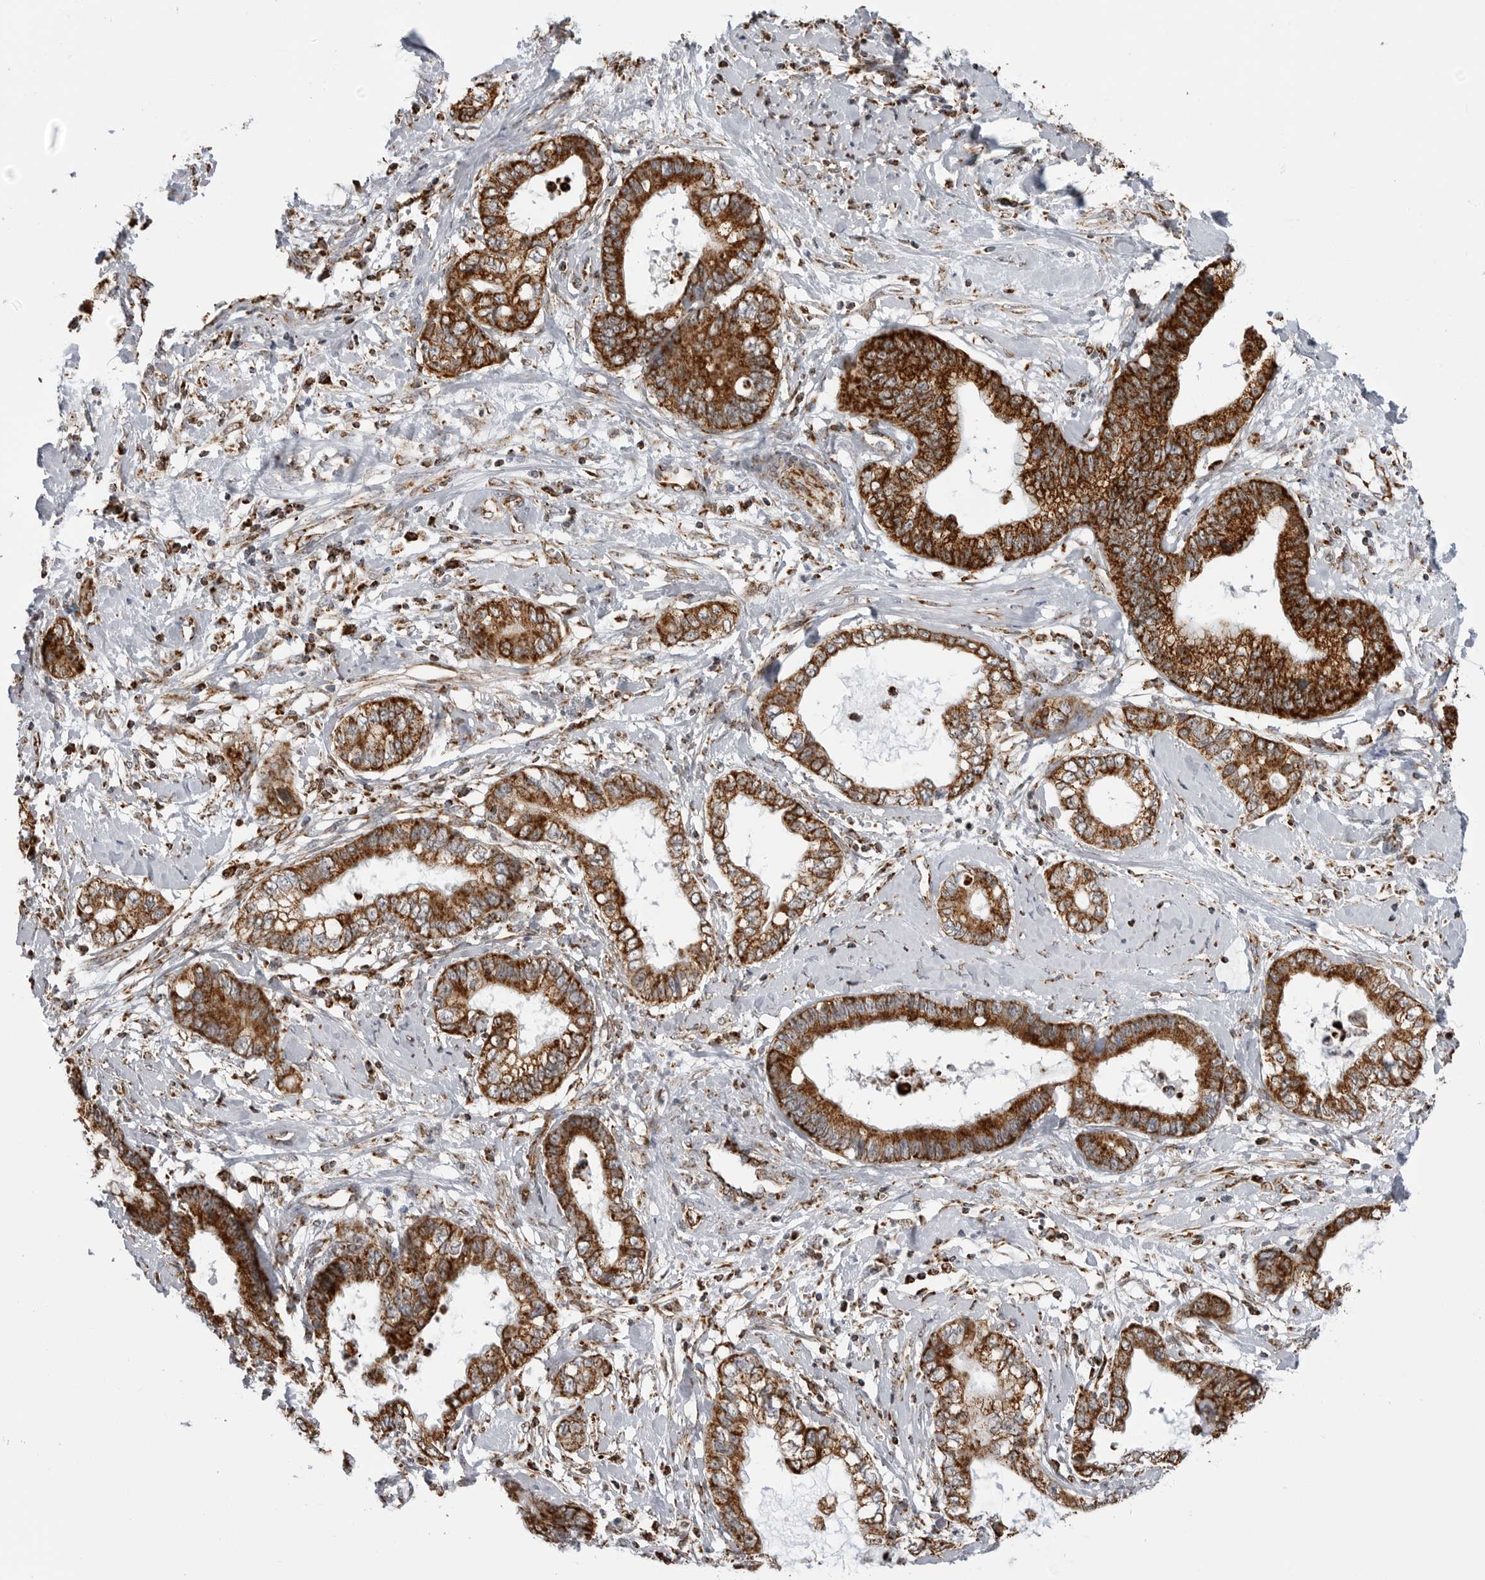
{"staining": {"intensity": "strong", "quantity": ">75%", "location": "cytoplasmic/membranous"}, "tissue": "cervical cancer", "cell_type": "Tumor cells", "image_type": "cancer", "snomed": [{"axis": "morphology", "description": "Adenocarcinoma, NOS"}, {"axis": "topography", "description": "Cervix"}], "caption": "A histopathology image showing strong cytoplasmic/membranous positivity in approximately >75% of tumor cells in cervical cancer (adenocarcinoma), as visualized by brown immunohistochemical staining.", "gene": "COX5A", "patient": {"sex": "female", "age": 44}}